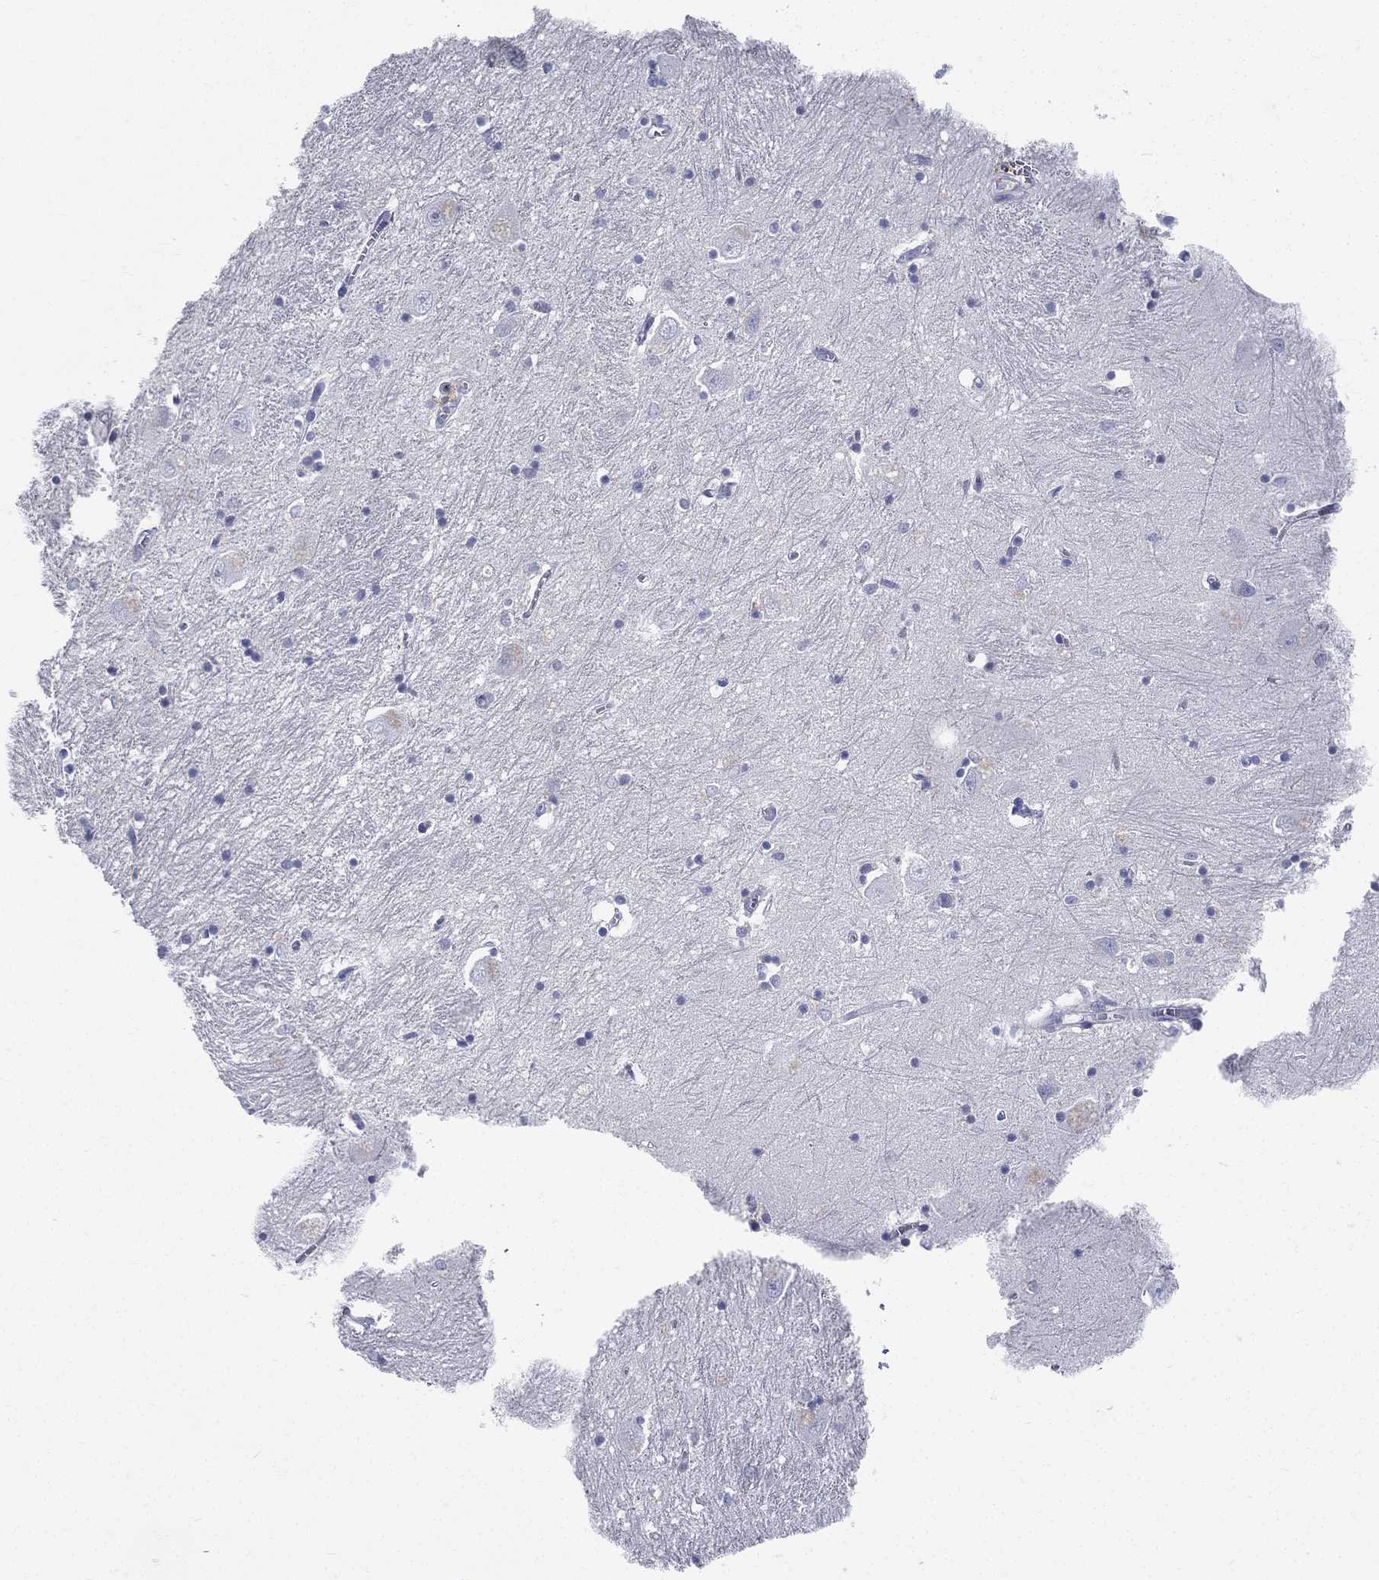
{"staining": {"intensity": "negative", "quantity": "none", "location": "none"}, "tissue": "caudate", "cell_type": "Glial cells", "image_type": "normal", "snomed": [{"axis": "morphology", "description": "Normal tissue, NOS"}, {"axis": "topography", "description": "Lateral ventricle wall"}], "caption": "Human caudate stained for a protein using IHC displays no positivity in glial cells.", "gene": "DEFB121", "patient": {"sex": "male", "age": 54}}